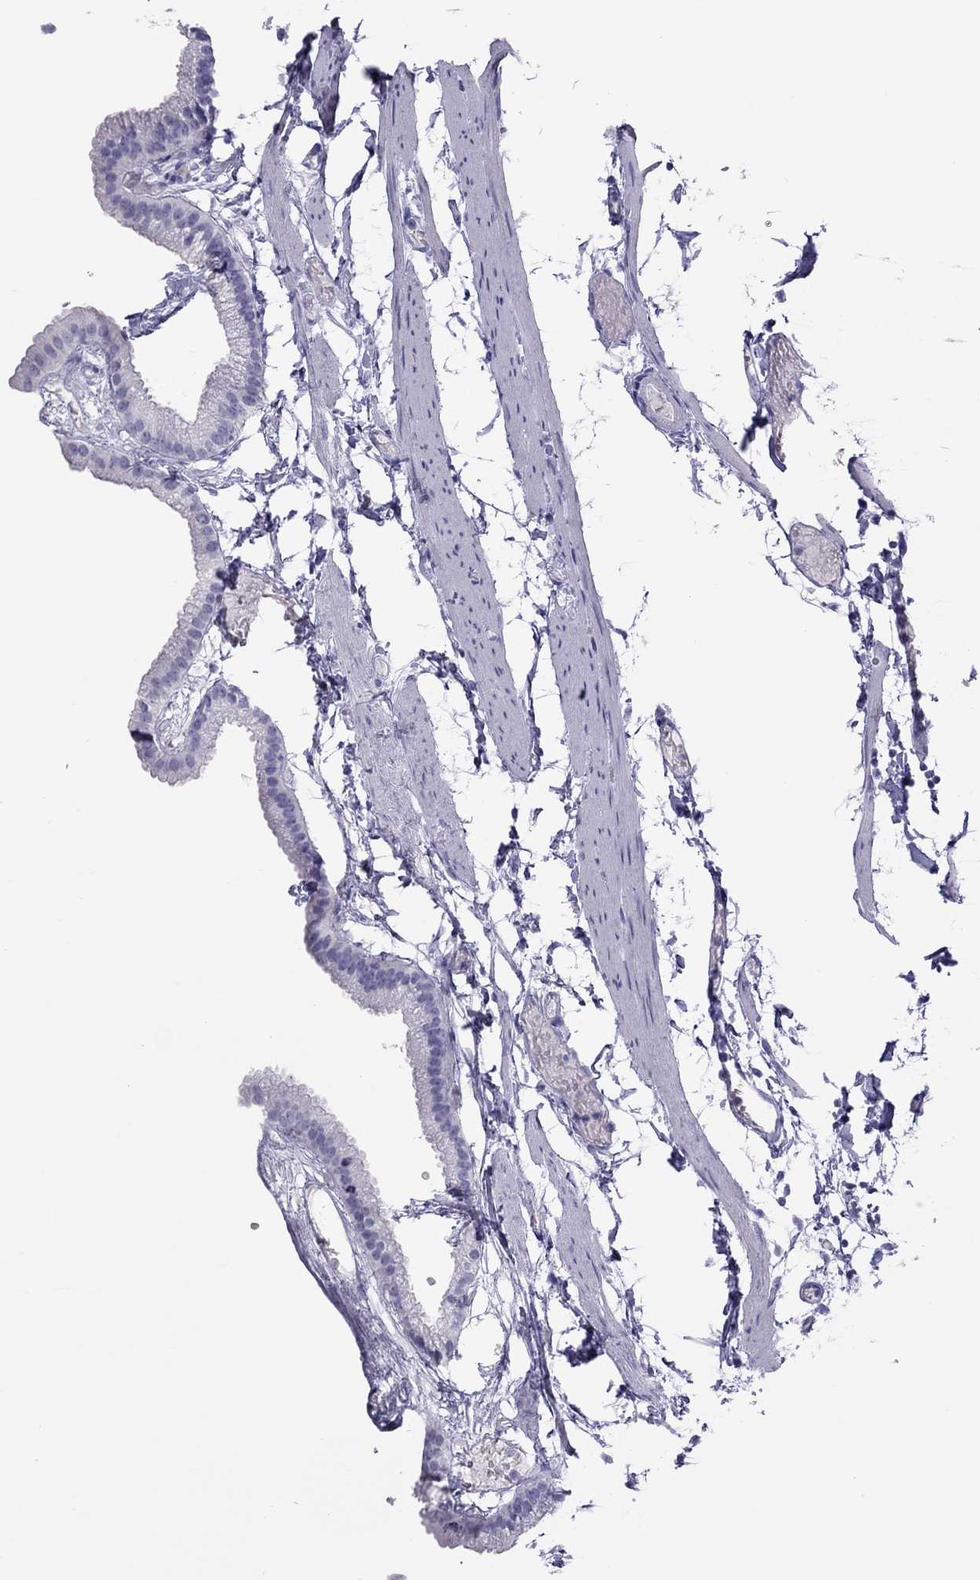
{"staining": {"intensity": "negative", "quantity": "none", "location": "none"}, "tissue": "gallbladder", "cell_type": "Glandular cells", "image_type": "normal", "snomed": [{"axis": "morphology", "description": "Normal tissue, NOS"}, {"axis": "topography", "description": "Gallbladder"}], "caption": "This is a photomicrograph of immunohistochemistry (IHC) staining of benign gallbladder, which shows no positivity in glandular cells.", "gene": "STAG3", "patient": {"sex": "female", "age": 45}}